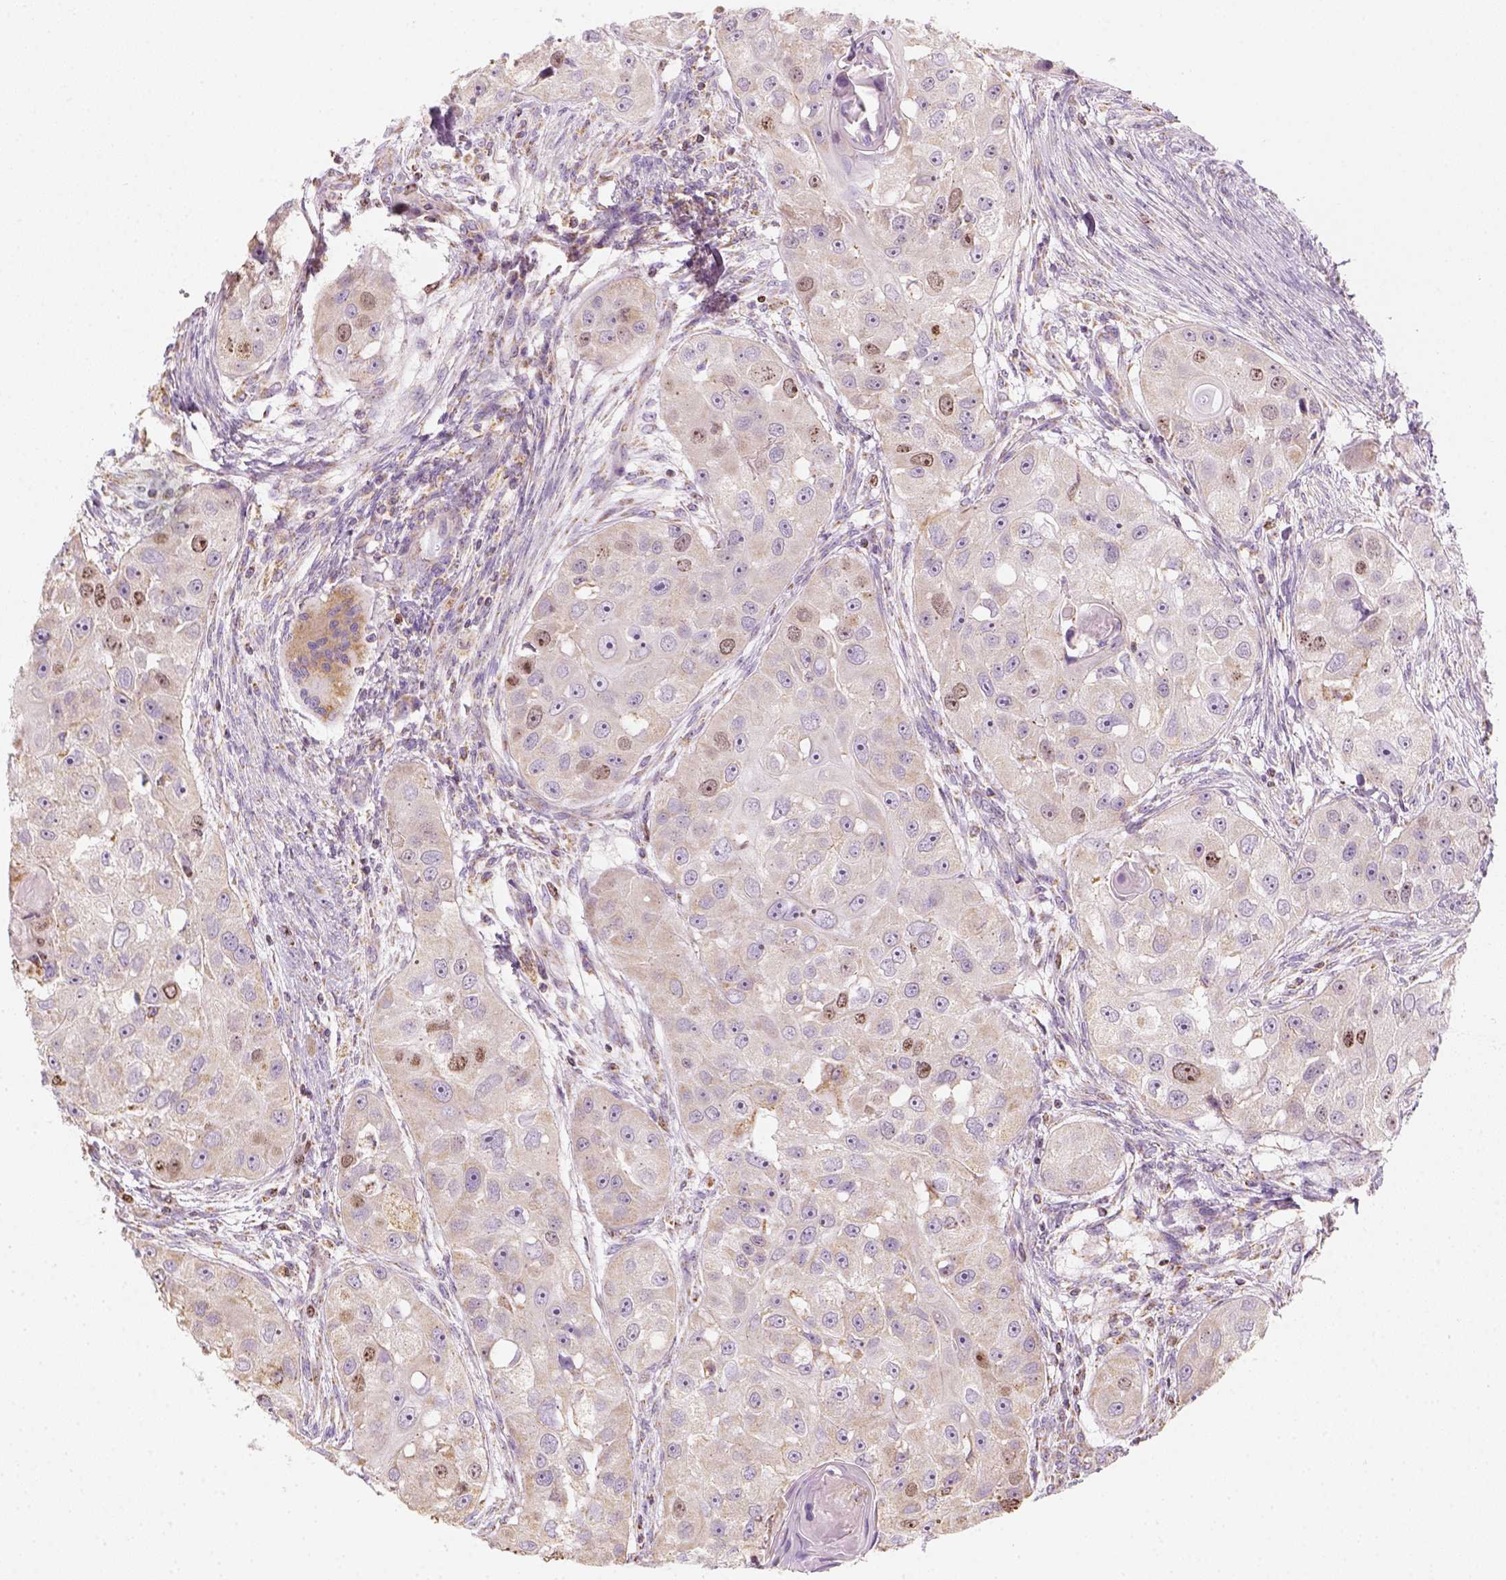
{"staining": {"intensity": "weak", "quantity": ">75%", "location": "cytoplasmic/membranous,nuclear"}, "tissue": "head and neck cancer", "cell_type": "Tumor cells", "image_type": "cancer", "snomed": [{"axis": "morphology", "description": "Squamous cell carcinoma, NOS"}, {"axis": "topography", "description": "Head-Neck"}], "caption": "Squamous cell carcinoma (head and neck) was stained to show a protein in brown. There is low levels of weak cytoplasmic/membranous and nuclear positivity in about >75% of tumor cells.", "gene": "LCA5", "patient": {"sex": "male", "age": 51}}